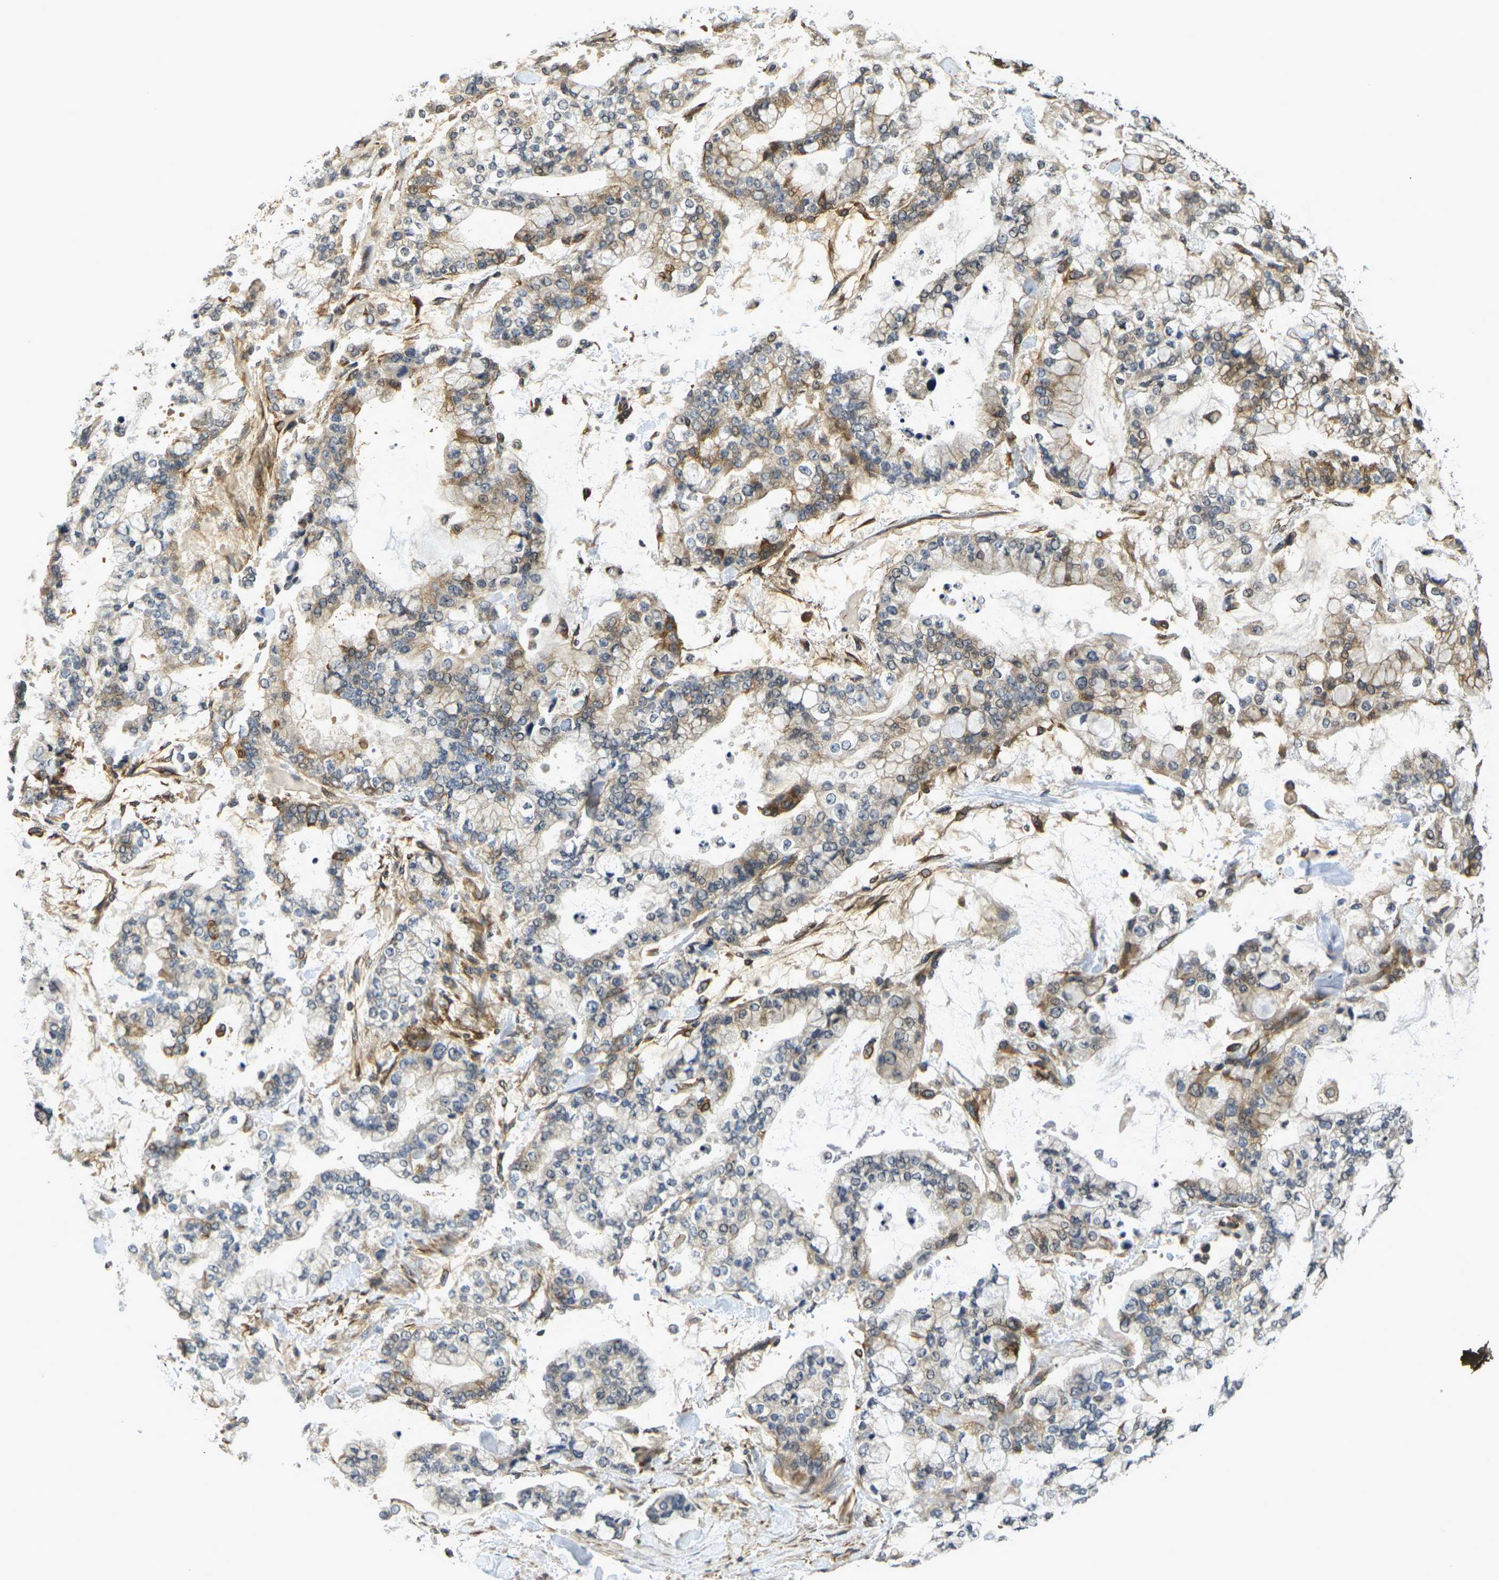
{"staining": {"intensity": "moderate", "quantity": "25%-75%", "location": "cytoplasmic/membranous"}, "tissue": "stomach cancer", "cell_type": "Tumor cells", "image_type": "cancer", "snomed": [{"axis": "morphology", "description": "Normal tissue, NOS"}, {"axis": "morphology", "description": "Adenocarcinoma, NOS"}, {"axis": "topography", "description": "Stomach, upper"}, {"axis": "topography", "description": "Stomach"}], "caption": "Stomach cancer stained for a protein (brown) shows moderate cytoplasmic/membranous positive positivity in about 25%-75% of tumor cells.", "gene": "CAST", "patient": {"sex": "male", "age": 76}}